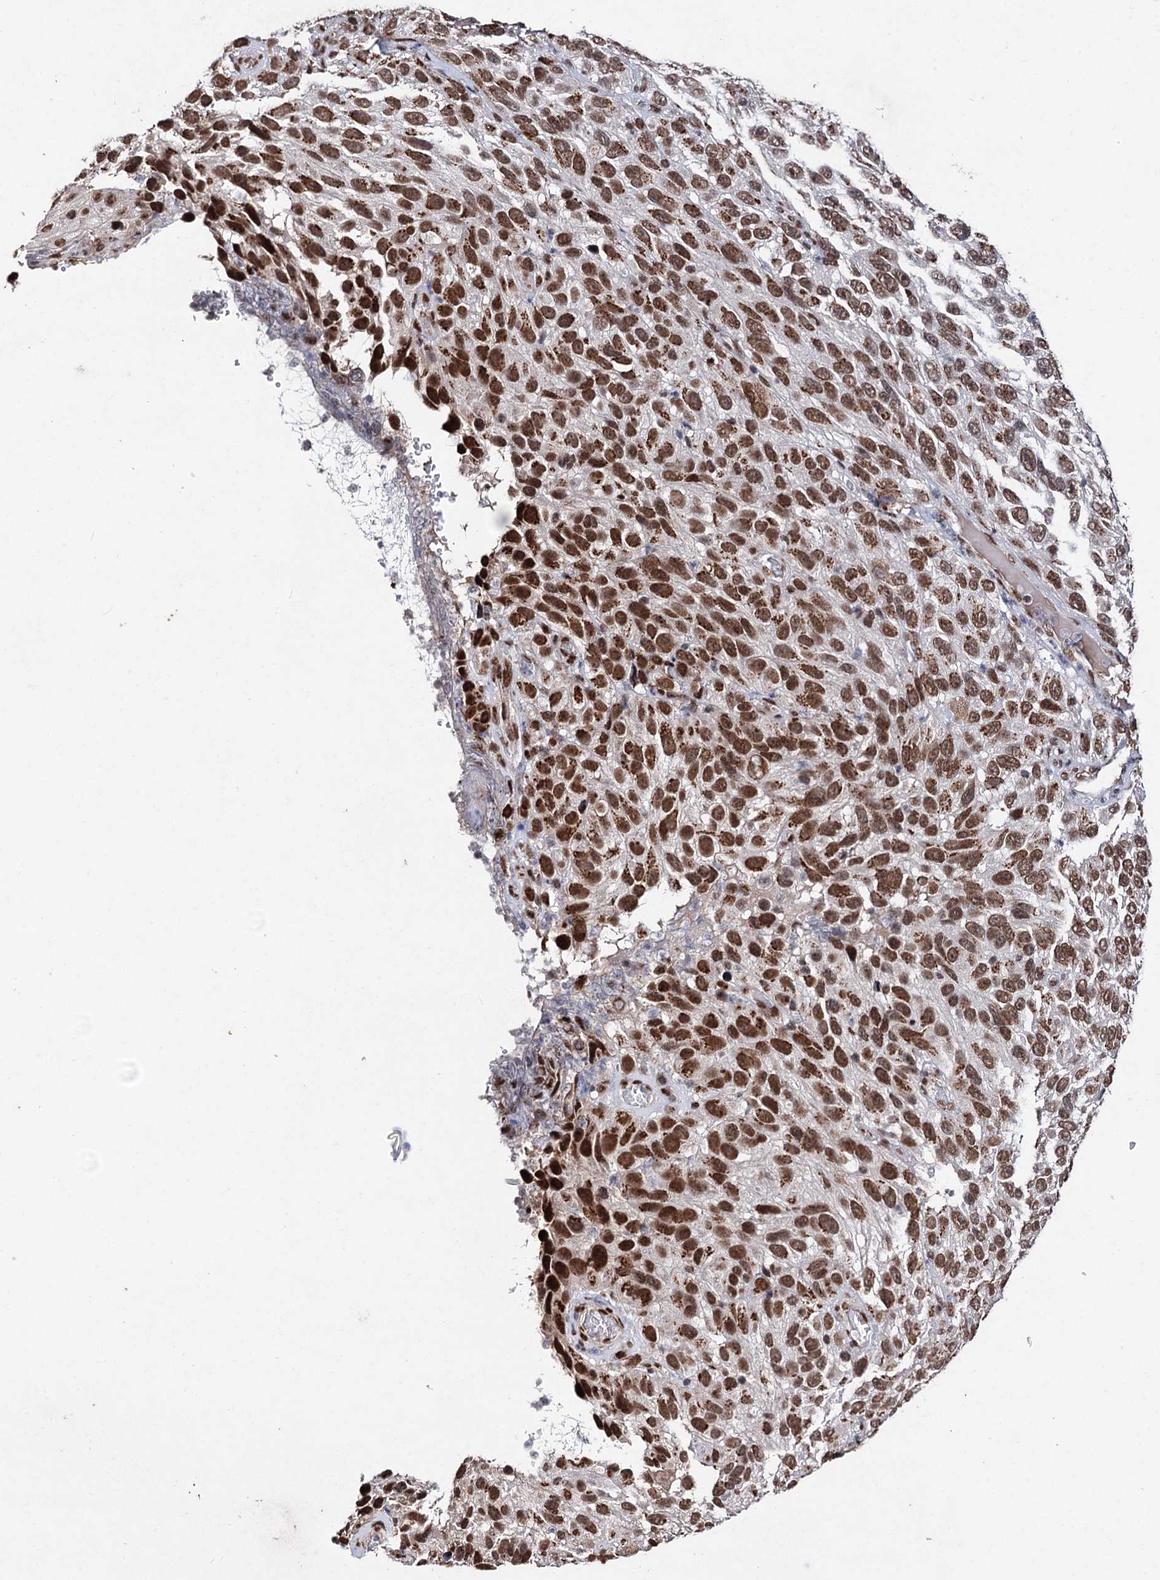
{"staining": {"intensity": "moderate", "quantity": ">75%", "location": "nuclear"}, "tissue": "melanoma", "cell_type": "Tumor cells", "image_type": "cancer", "snomed": [{"axis": "morphology", "description": "Malignant melanoma, NOS"}, {"axis": "topography", "description": "Skin"}], "caption": "This histopathology image demonstrates immunohistochemistry staining of human melanoma, with medium moderate nuclear positivity in about >75% of tumor cells.", "gene": "MATR3", "patient": {"sex": "female", "age": 96}}